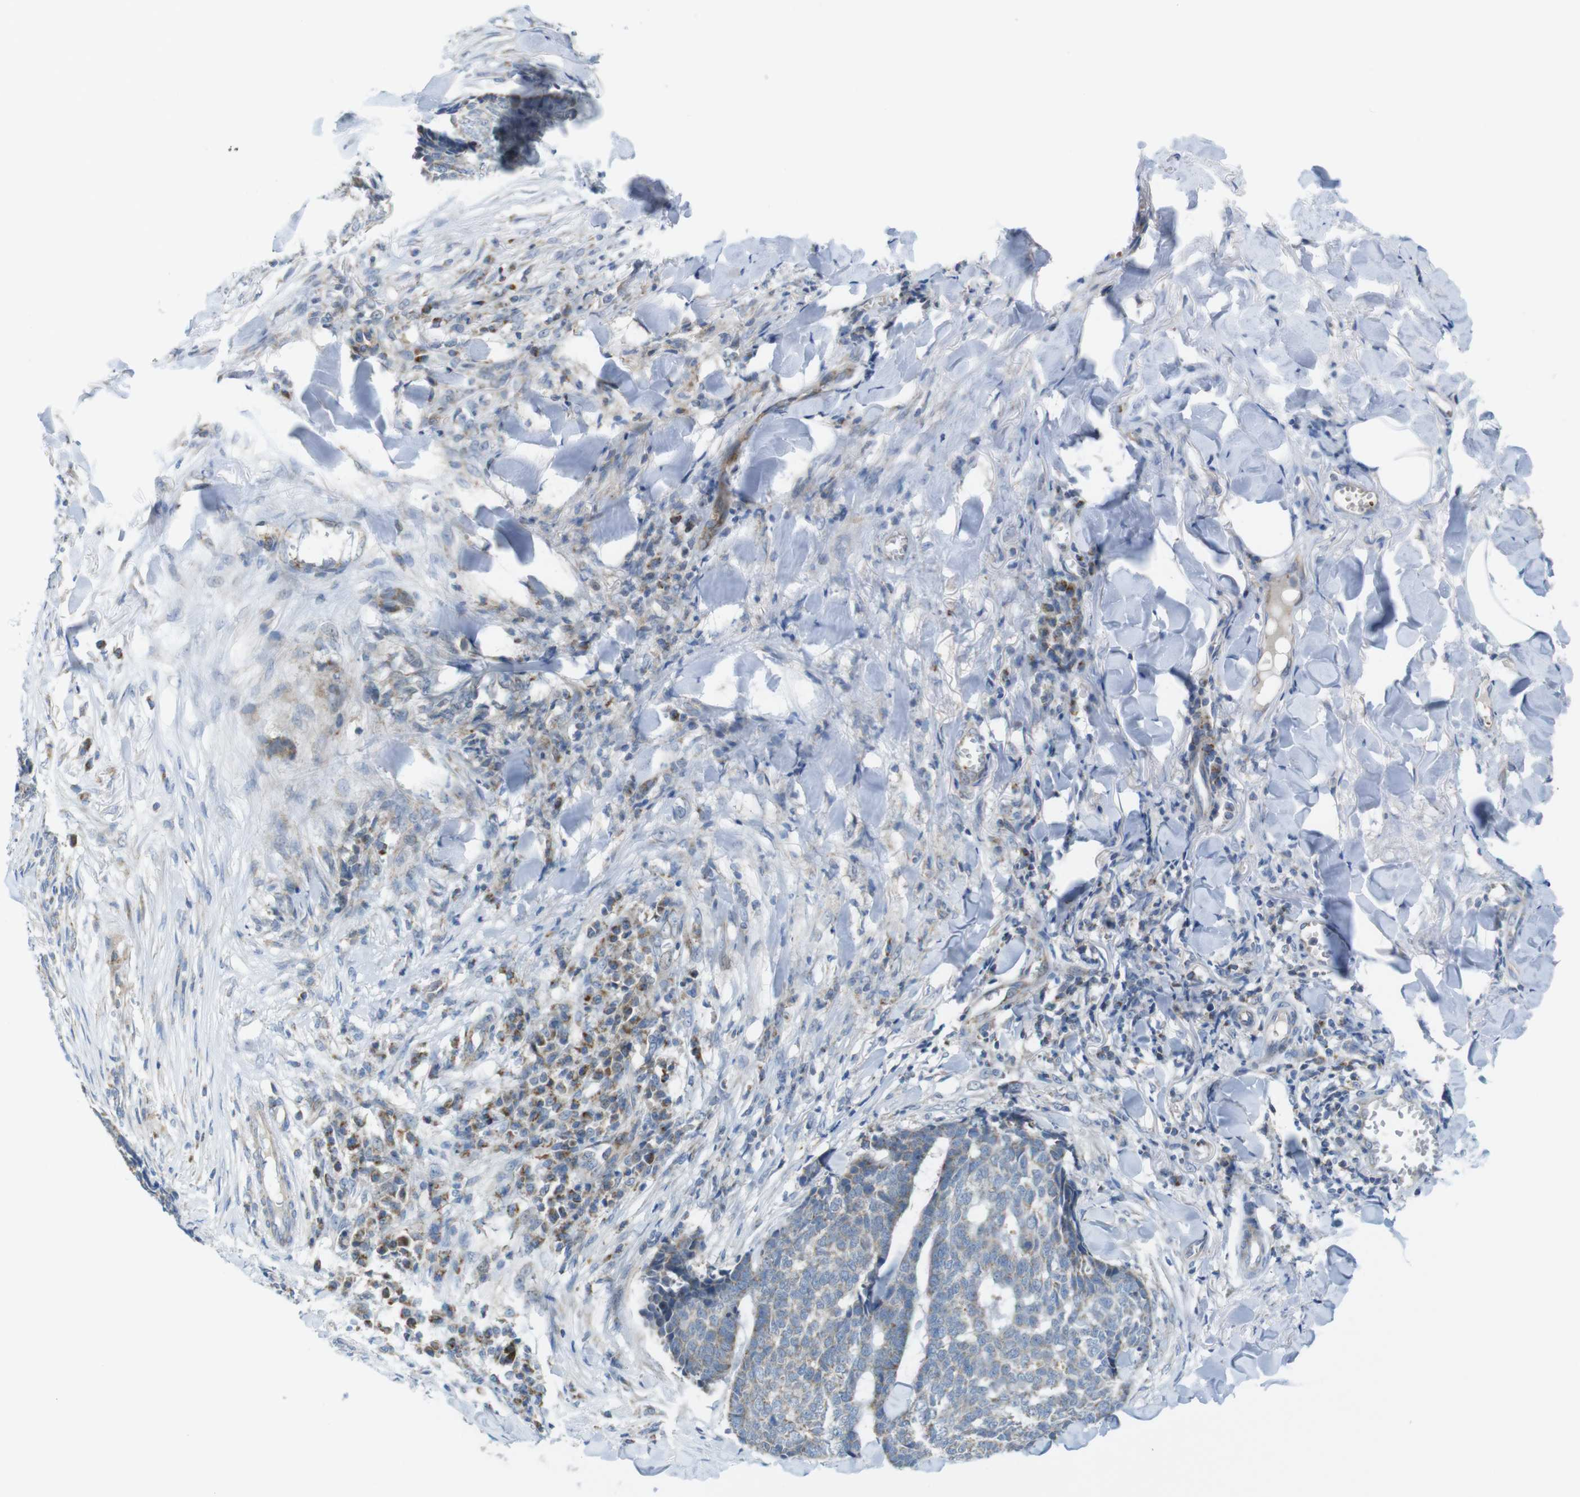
{"staining": {"intensity": "weak", "quantity": "<25%", "location": "cytoplasmic/membranous"}, "tissue": "skin cancer", "cell_type": "Tumor cells", "image_type": "cancer", "snomed": [{"axis": "morphology", "description": "Basal cell carcinoma"}, {"axis": "topography", "description": "Skin"}], "caption": "This photomicrograph is of skin cancer (basal cell carcinoma) stained with immunohistochemistry (IHC) to label a protein in brown with the nuclei are counter-stained blue. There is no expression in tumor cells. The staining was performed using DAB to visualize the protein expression in brown, while the nuclei were stained in blue with hematoxylin (Magnification: 20x).", "gene": "MARCHF1", "patient": {"sex": "male", "age": 84}}